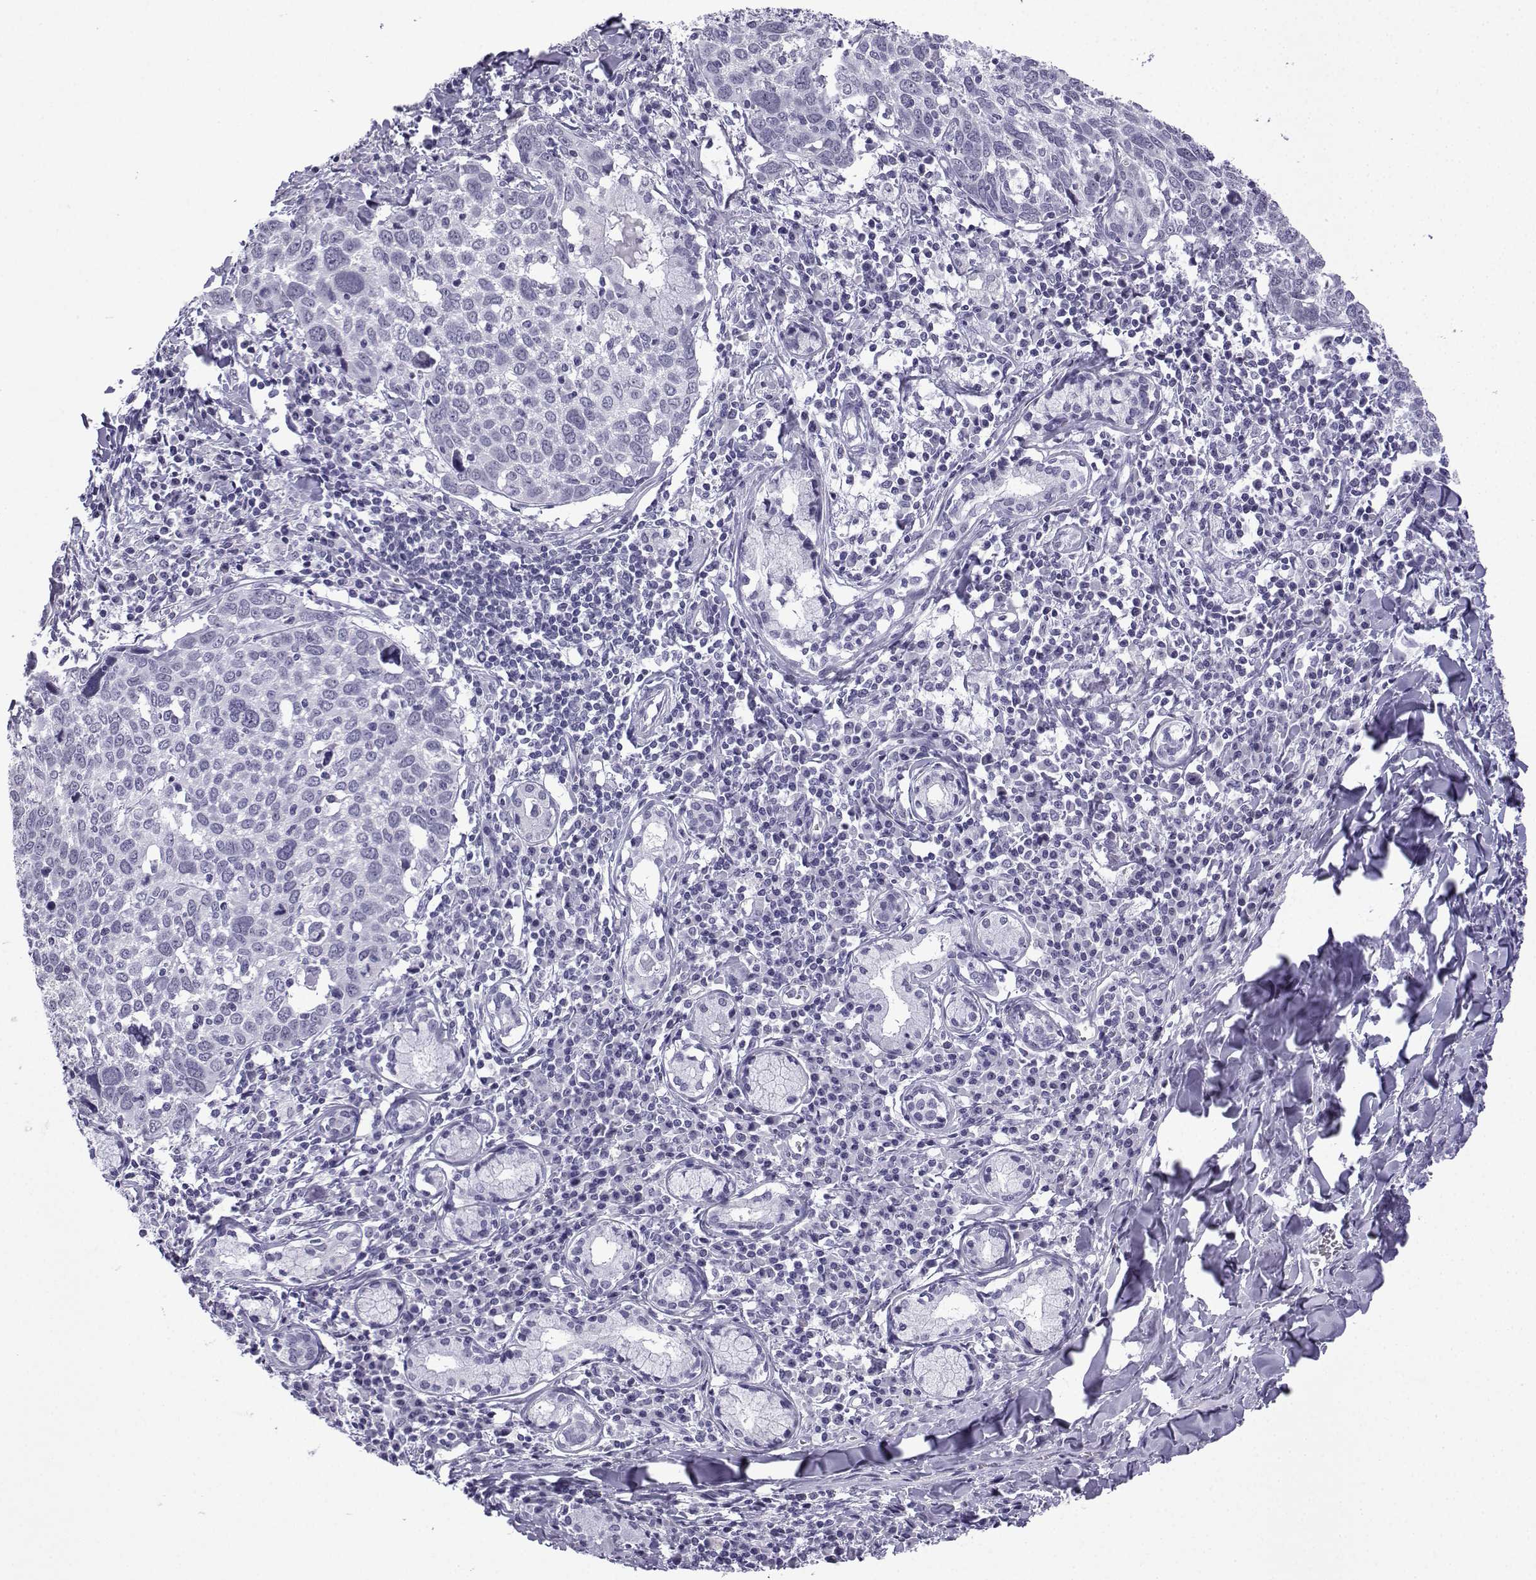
{"staining": {"intensity": "negative", "quantity": "none", "location": "none"}, "tissue": "lung cancer", "cell_type": "Tumor cells", "image_type": "cancer", "snomed": [{"axis": "morphology", "description": "Squamous cell carcinoma, NOS"}, {"axis": "topography", "description": "Lung"}], "caption": "The histopathology image reveals no staining of tumor cells in squamous cell carcinoma (lung).", "gene": "MRGBP", "patient": {"sex": "male", "age": 57}}